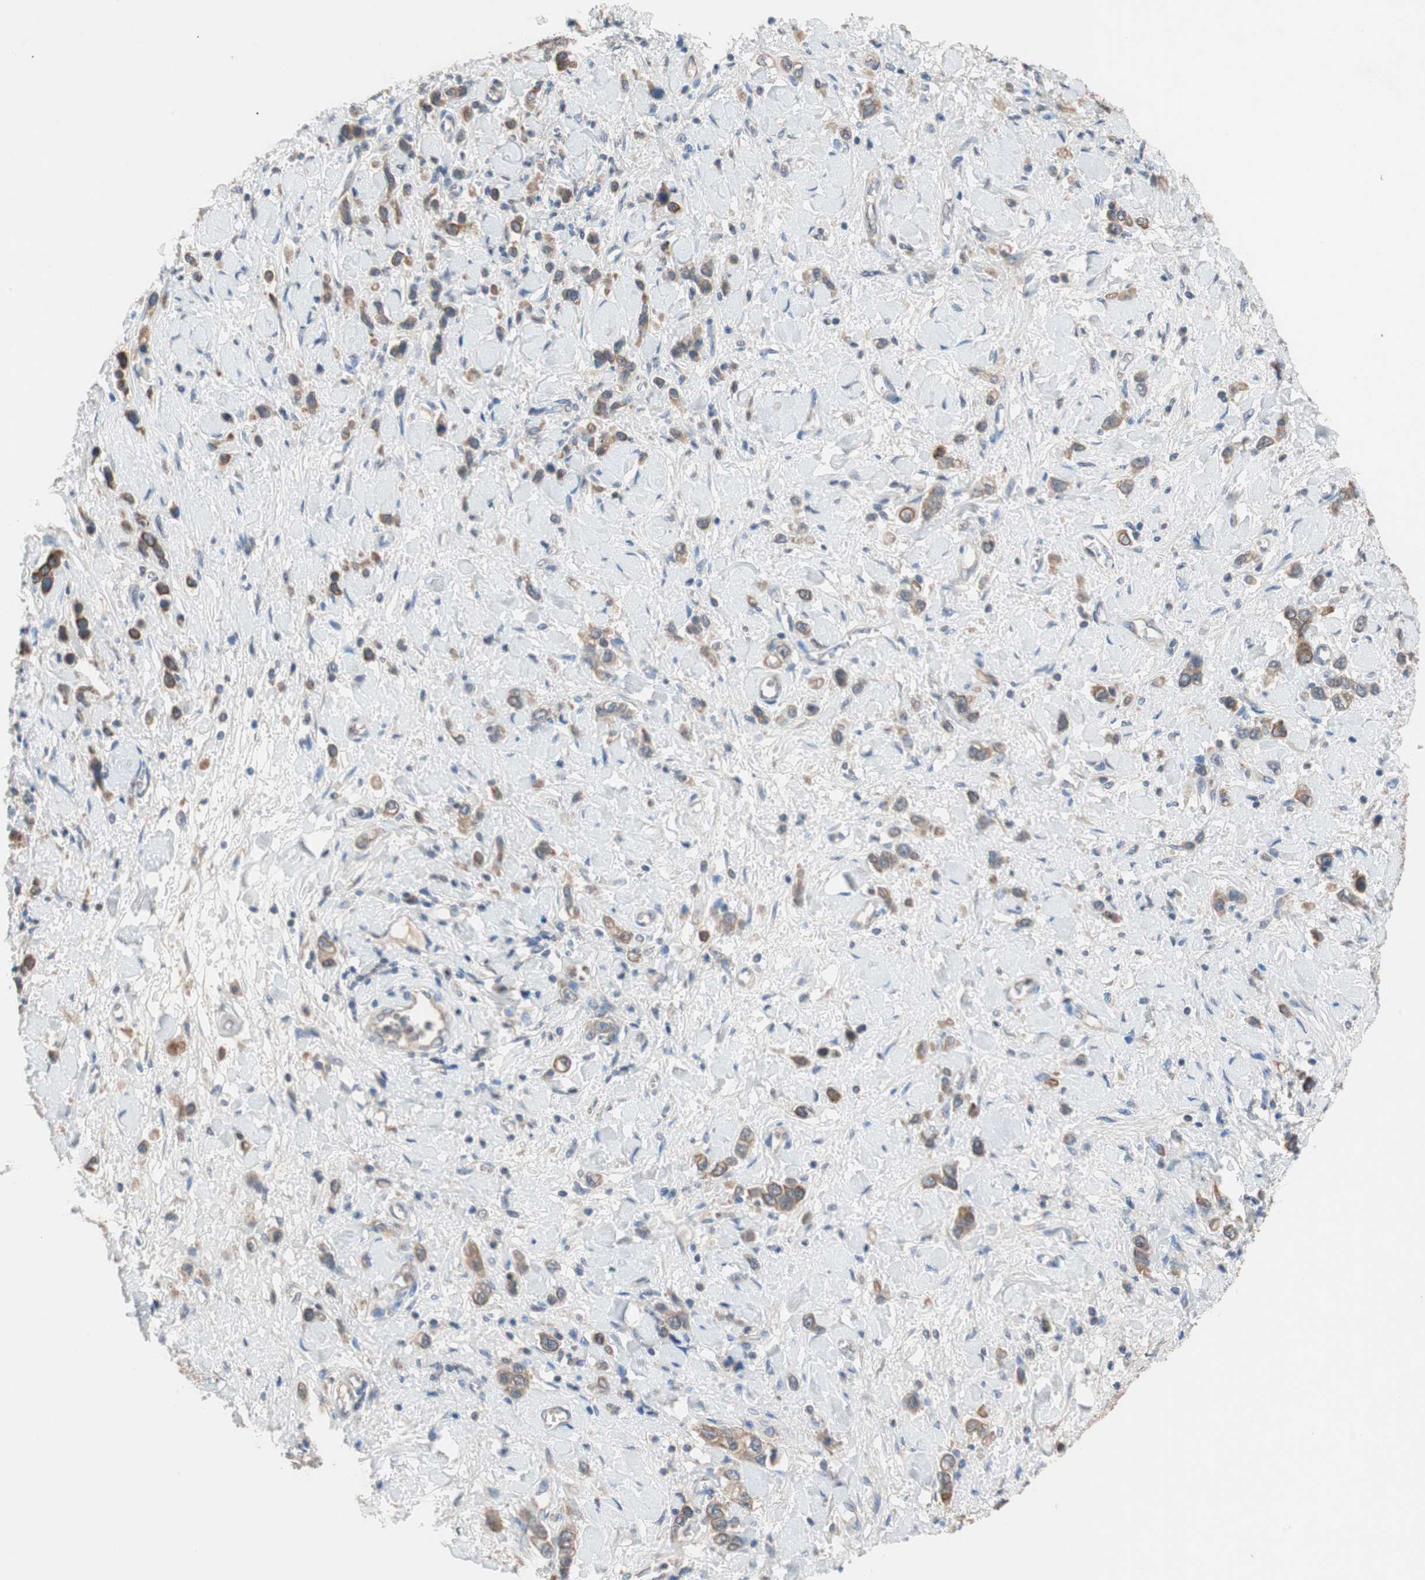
{"staining": {"intensity": "moderate", "quantity": "25%-75%", "location": "cytoplasmic/membranous"}, "tissue": "stomach cancer", "cell_type": "Tumor cells", "image_type": "cancer", "snomed": [{"axis": "morphology", "description": "Normal tissue, NOS"}, {"axis": "morphology", "description": "Adenocarcinoma, NOS"}, {"axis": "topography", "description": "Stomach, upper"}, {"axis": "topography", "description": "Stomach"}], "caption": "The photomicrograph demonstrates immunohistochemical staining of stomach cancer (adenocarcinoma). There is moderate cytoplasmic/membranous staining is identified in approximately 25%-75% of tumor cells.", "gene": "ADAP1", "patient": {"sex": "female", "age": 65}}